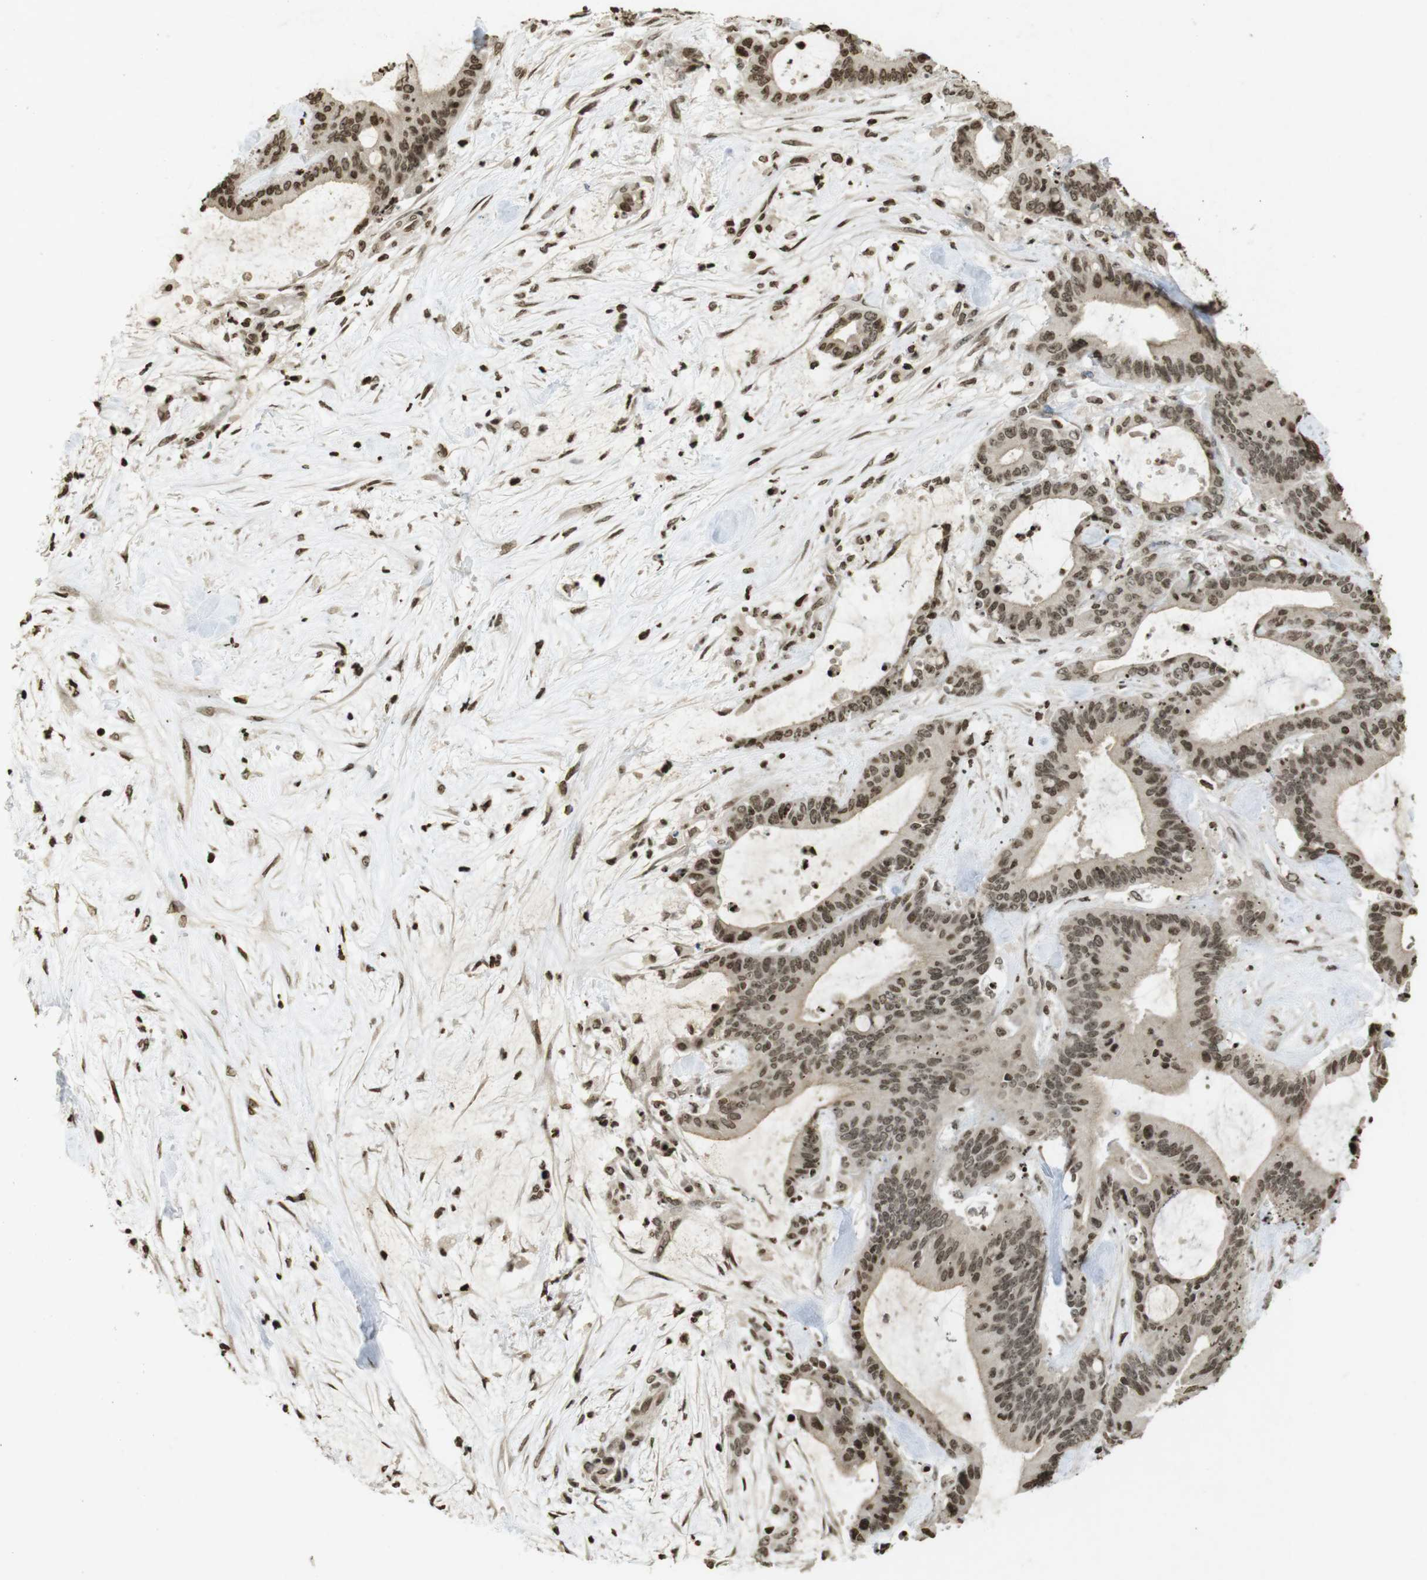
{"staining": {"intensity": "moderate", "quantity": ">75%", "location": "cytoplasmic/membranous,nuclear"}, "tissue": "liver cancer", "cell_type": "Tumor cells", "image_type": "cancer", "snomed": [{"axis": "morphology", "description": "Cholangiocarcinoma"}, {"axis": "topography", "description": "Liver"}], "caption": "Brown immunohistochemical staining in human cholangiocarcinoma (liver) demonstrates moderate cytoplasmic/membranous and nuclear staining in approximately >75% of tumor cells.", "gene": "FOXA3", "patient": {"sex": "female", "age": 73}}